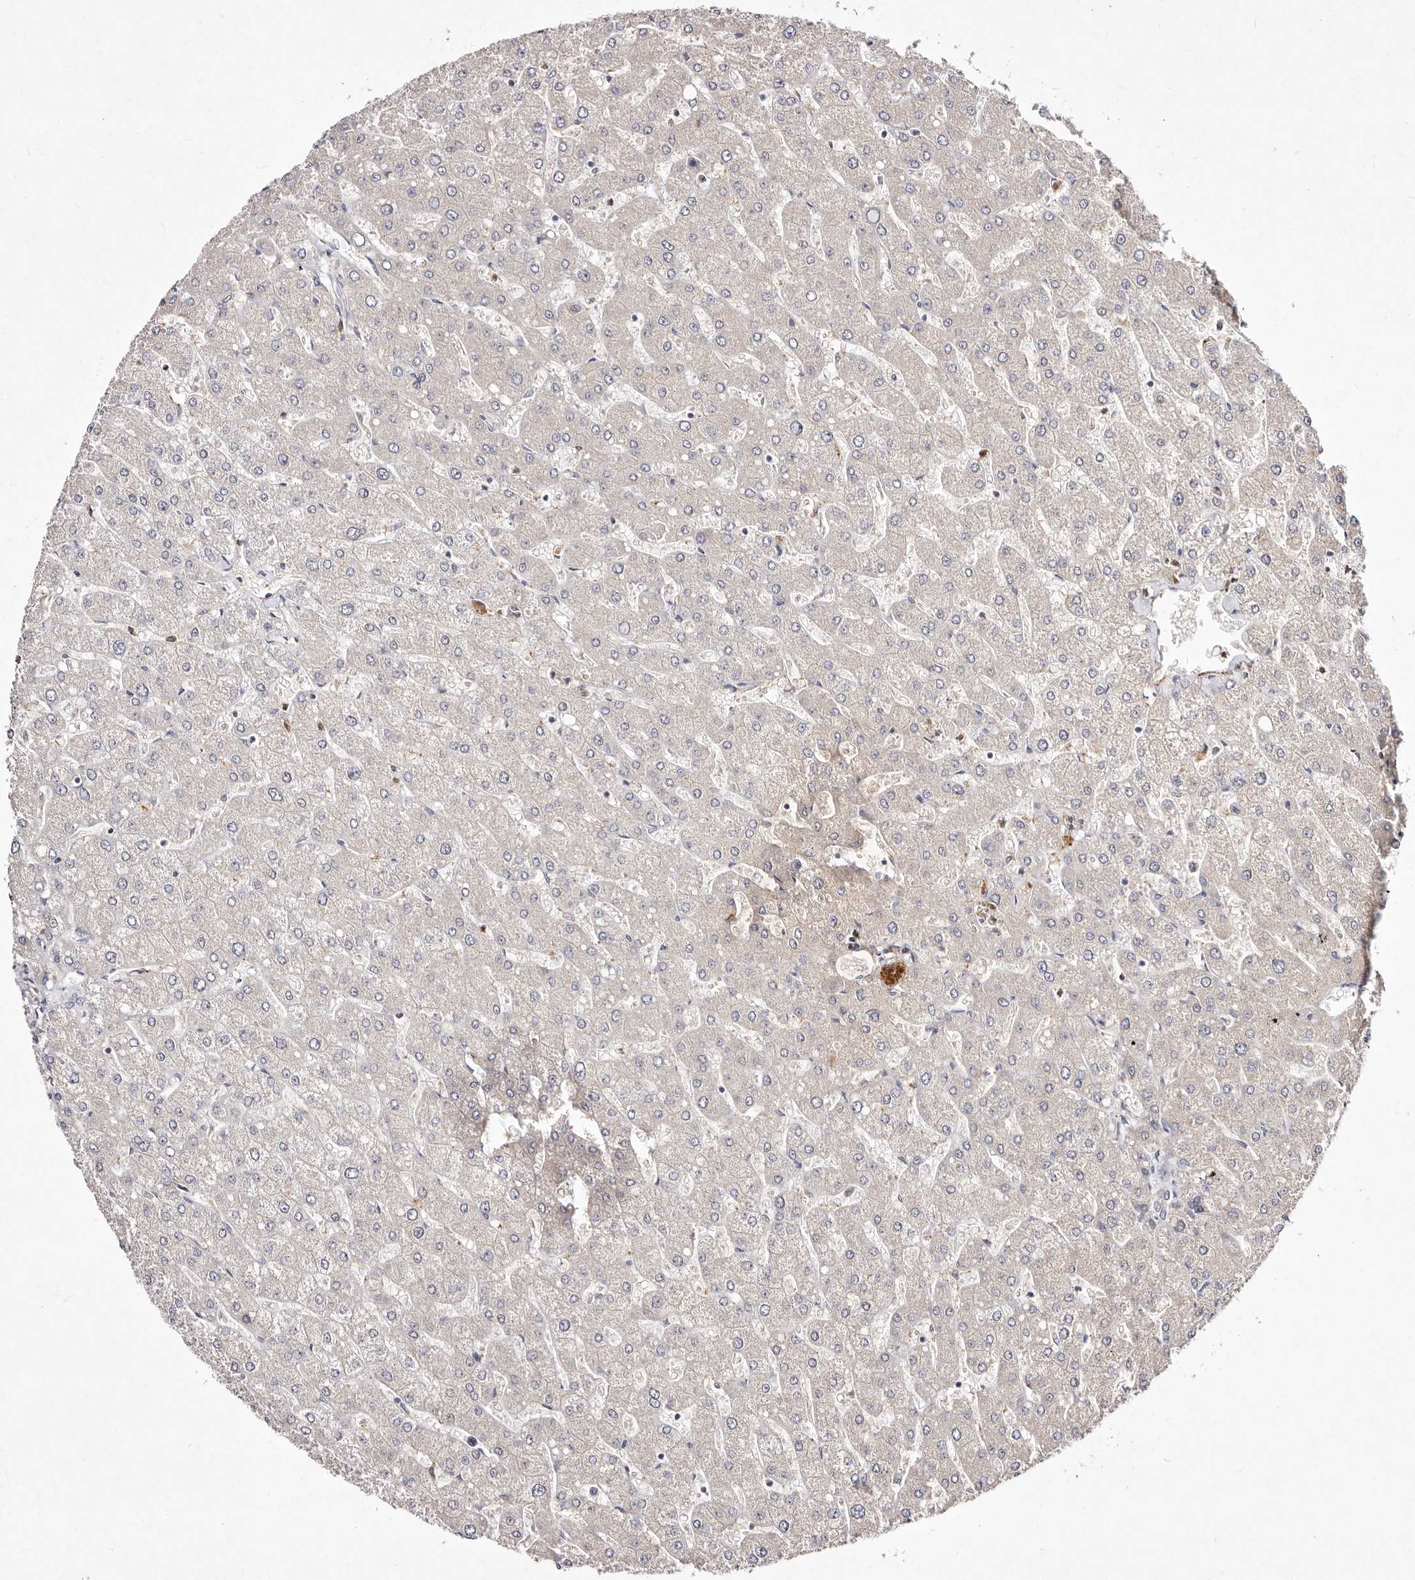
{"staining": {"intensity": "negative", "quantity": "none", "location": "none"}, "tissue": "liver", "cell_type": "Cholangiocytes", "image_type": "normal", "snomed": [{"axis": "morphology", "description": "Normal tissue, NOS"}, {"axis": "topography", "description": "Liver"}], "caption": "Protein analysis of unremarkable liver exhibits no significant expression in cholangiocytes. (Brightfield microscopy of DAB (3,3'-diaminobenzidine) immunohistochemistry (IHC) at high magnification).", "gene": "MTMR11", "patient": {"sex": "male", "age": 55}}